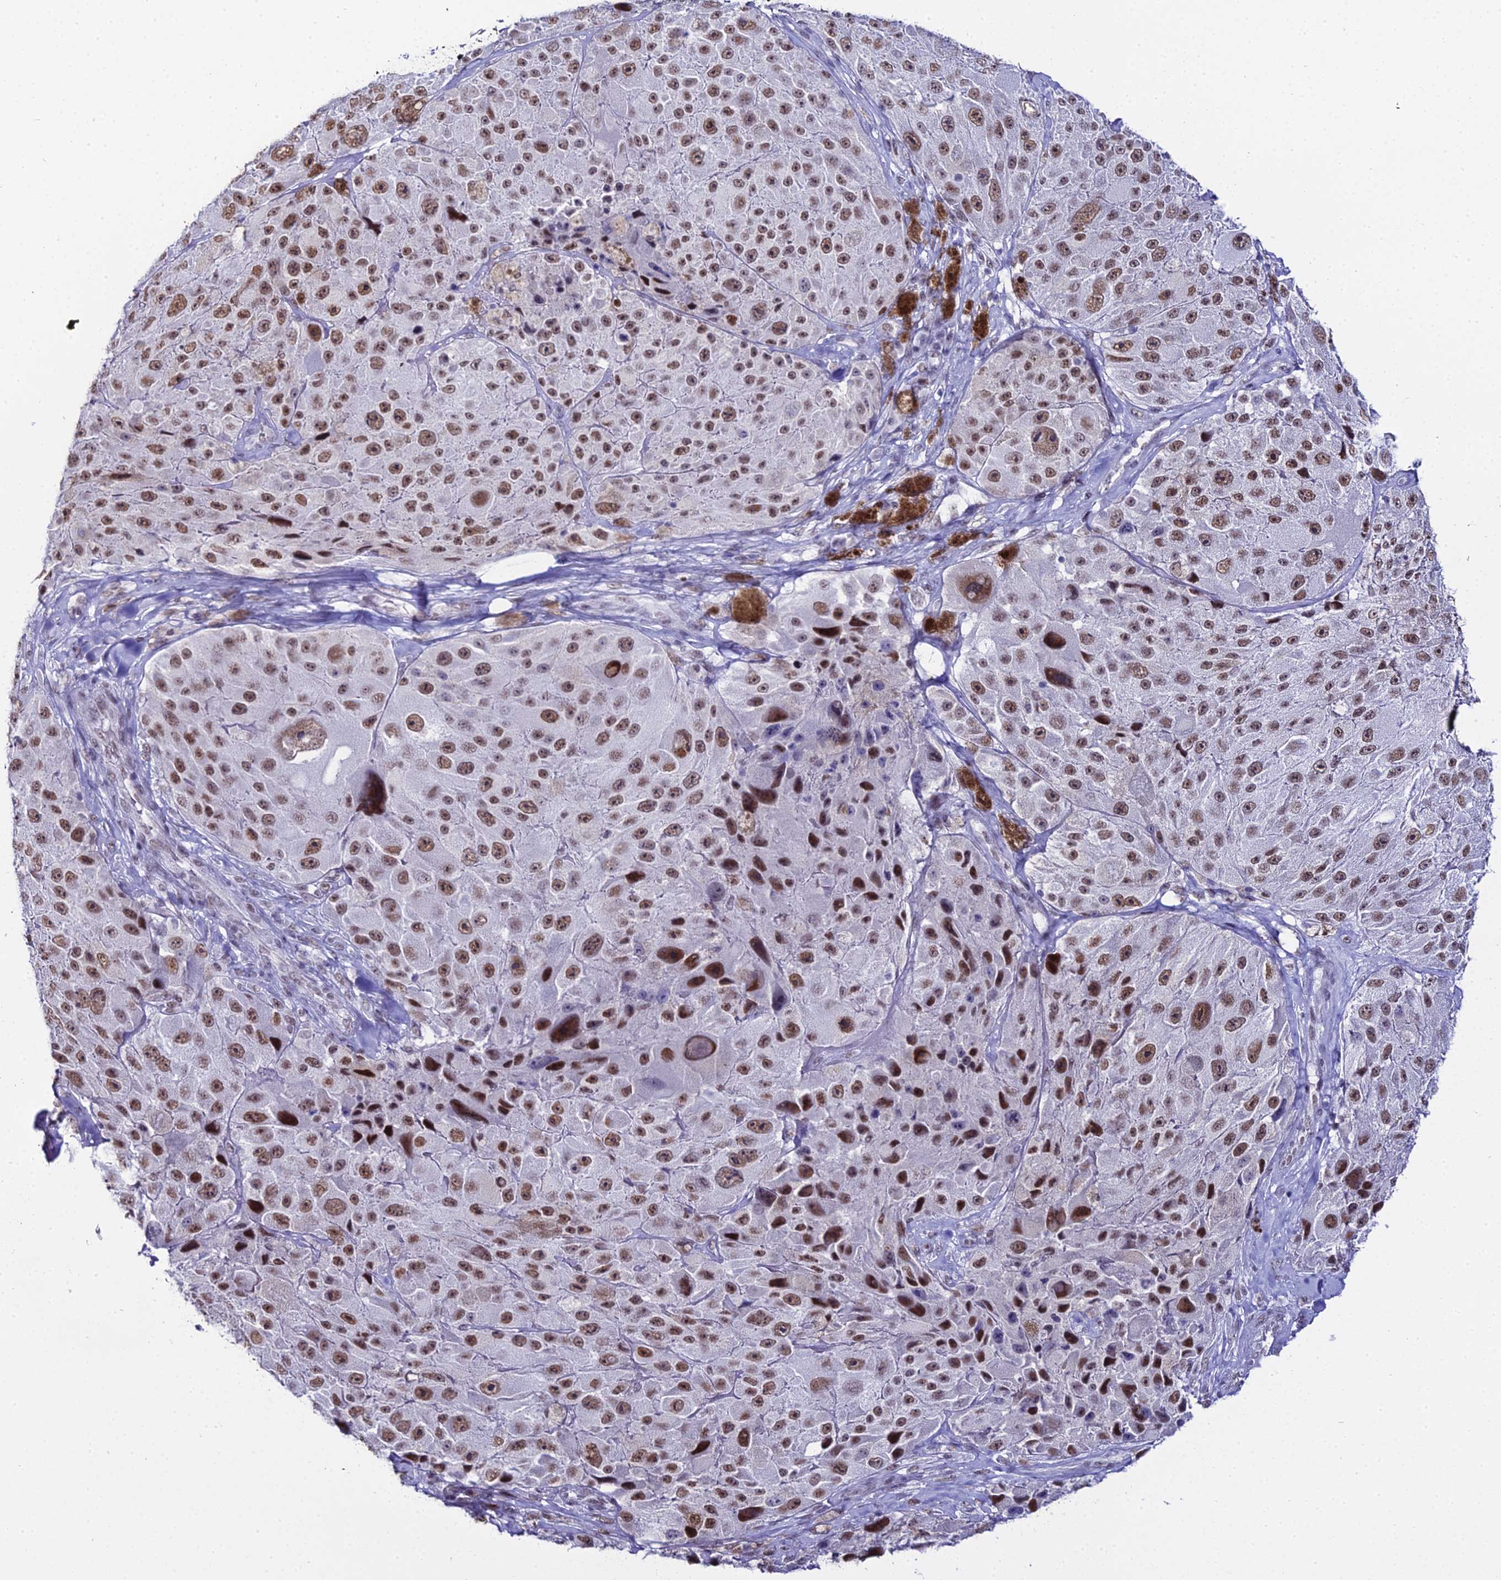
{"staining": {"intensity": "moderate", "quantity": ">75%", "location": "nuclear"}, "tissue": "melanoma", "cell_type": "Tumor cells", "image_type": "cancer", "snomed": [{"axis": "morphology", "description": "Malignant melanoma, Metastatic site"}, {"axis": "topography", "description": "Lymph node"}], "caption": "This micrograph reveals immunohistochemistry (IHC) staining of malignant melanoma (metastatic site), with medium moderate nuclear expression in approximately >75% of tumor cells.", "gene": "RBM12", "patient": {"sex": "male", "age": 62}}